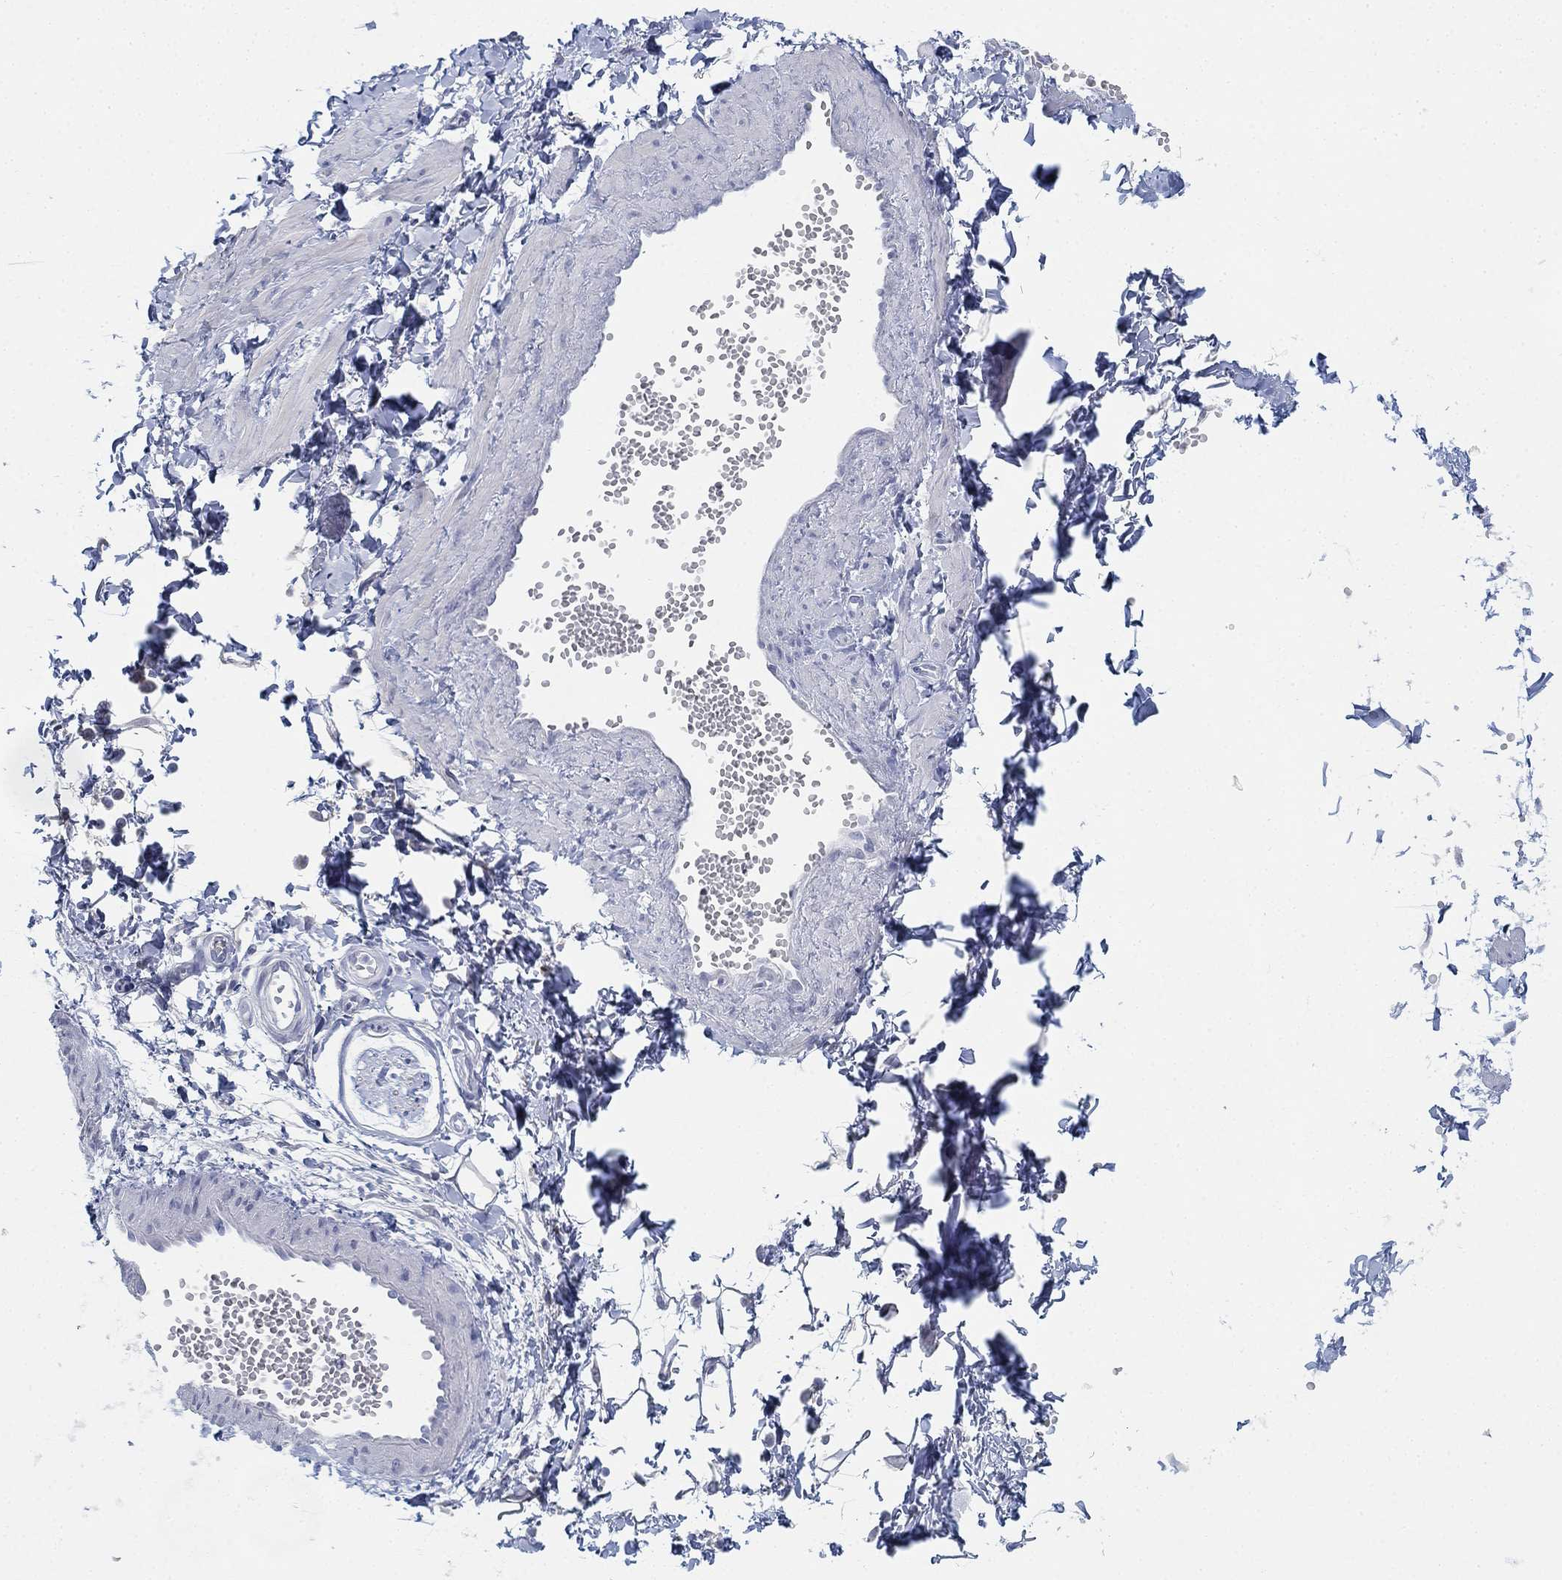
{"staining": {"intensity": "negative", "quantity": "none", "location": "none"}, "tissue": "adipose tissue", "cell_type": "Adipocytes", "image_type": "normal", "snomed": [{"axis": "morphology", "description": "Normal tissue, NOS"}, {"axis": "topography", "description": "Smooth muscle"}, {"axis": "topography", "description": "Peripheral nerve tissue"}], "caption": "Adipocytes are negative for brown protein staining in unremarkable adipose tissue. (DAB immunohistochemistry (IHC) visualized using brightfield microscopy, high magnification).", "gene": "GCNA", "patient": {"sex": "male", "age": 22}}